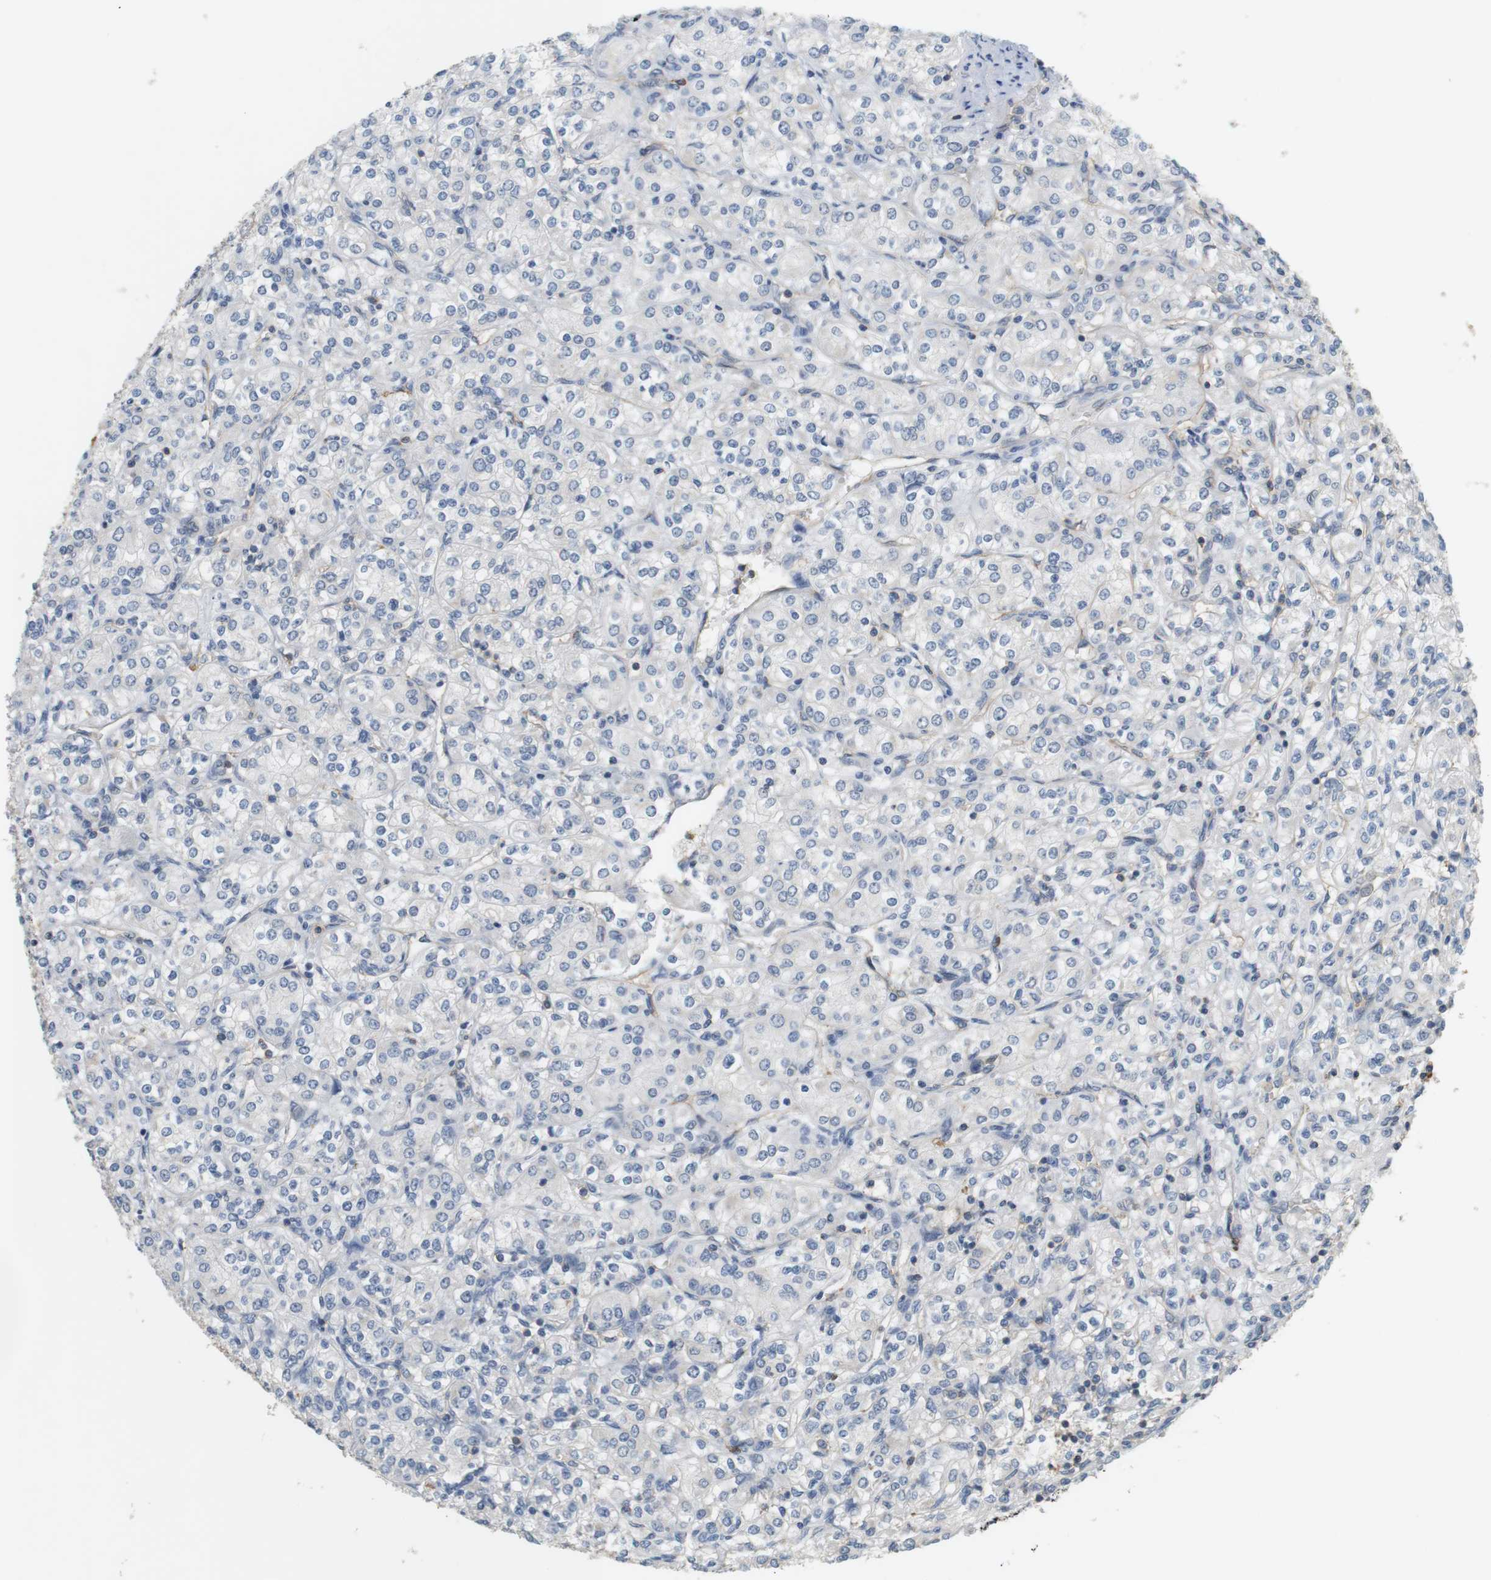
{"staining": {"intensity": "negative", "quantity": "none", "location": "none"}, "tissue": "renal cancer", "cell_type": "Tumor cells", "image_type": "cancer", "snomed": [{"axis": "morphology", "description": "Adenocarcinoma, NOS"}, {"axis": "topography", "description": "Kidney"}], "caption": "This is an IHC micrograph of human renal cancer. There is no positivity in tumor cells.", "gene": "OSR1", "patient": {"sex": "male", "age": 77}}